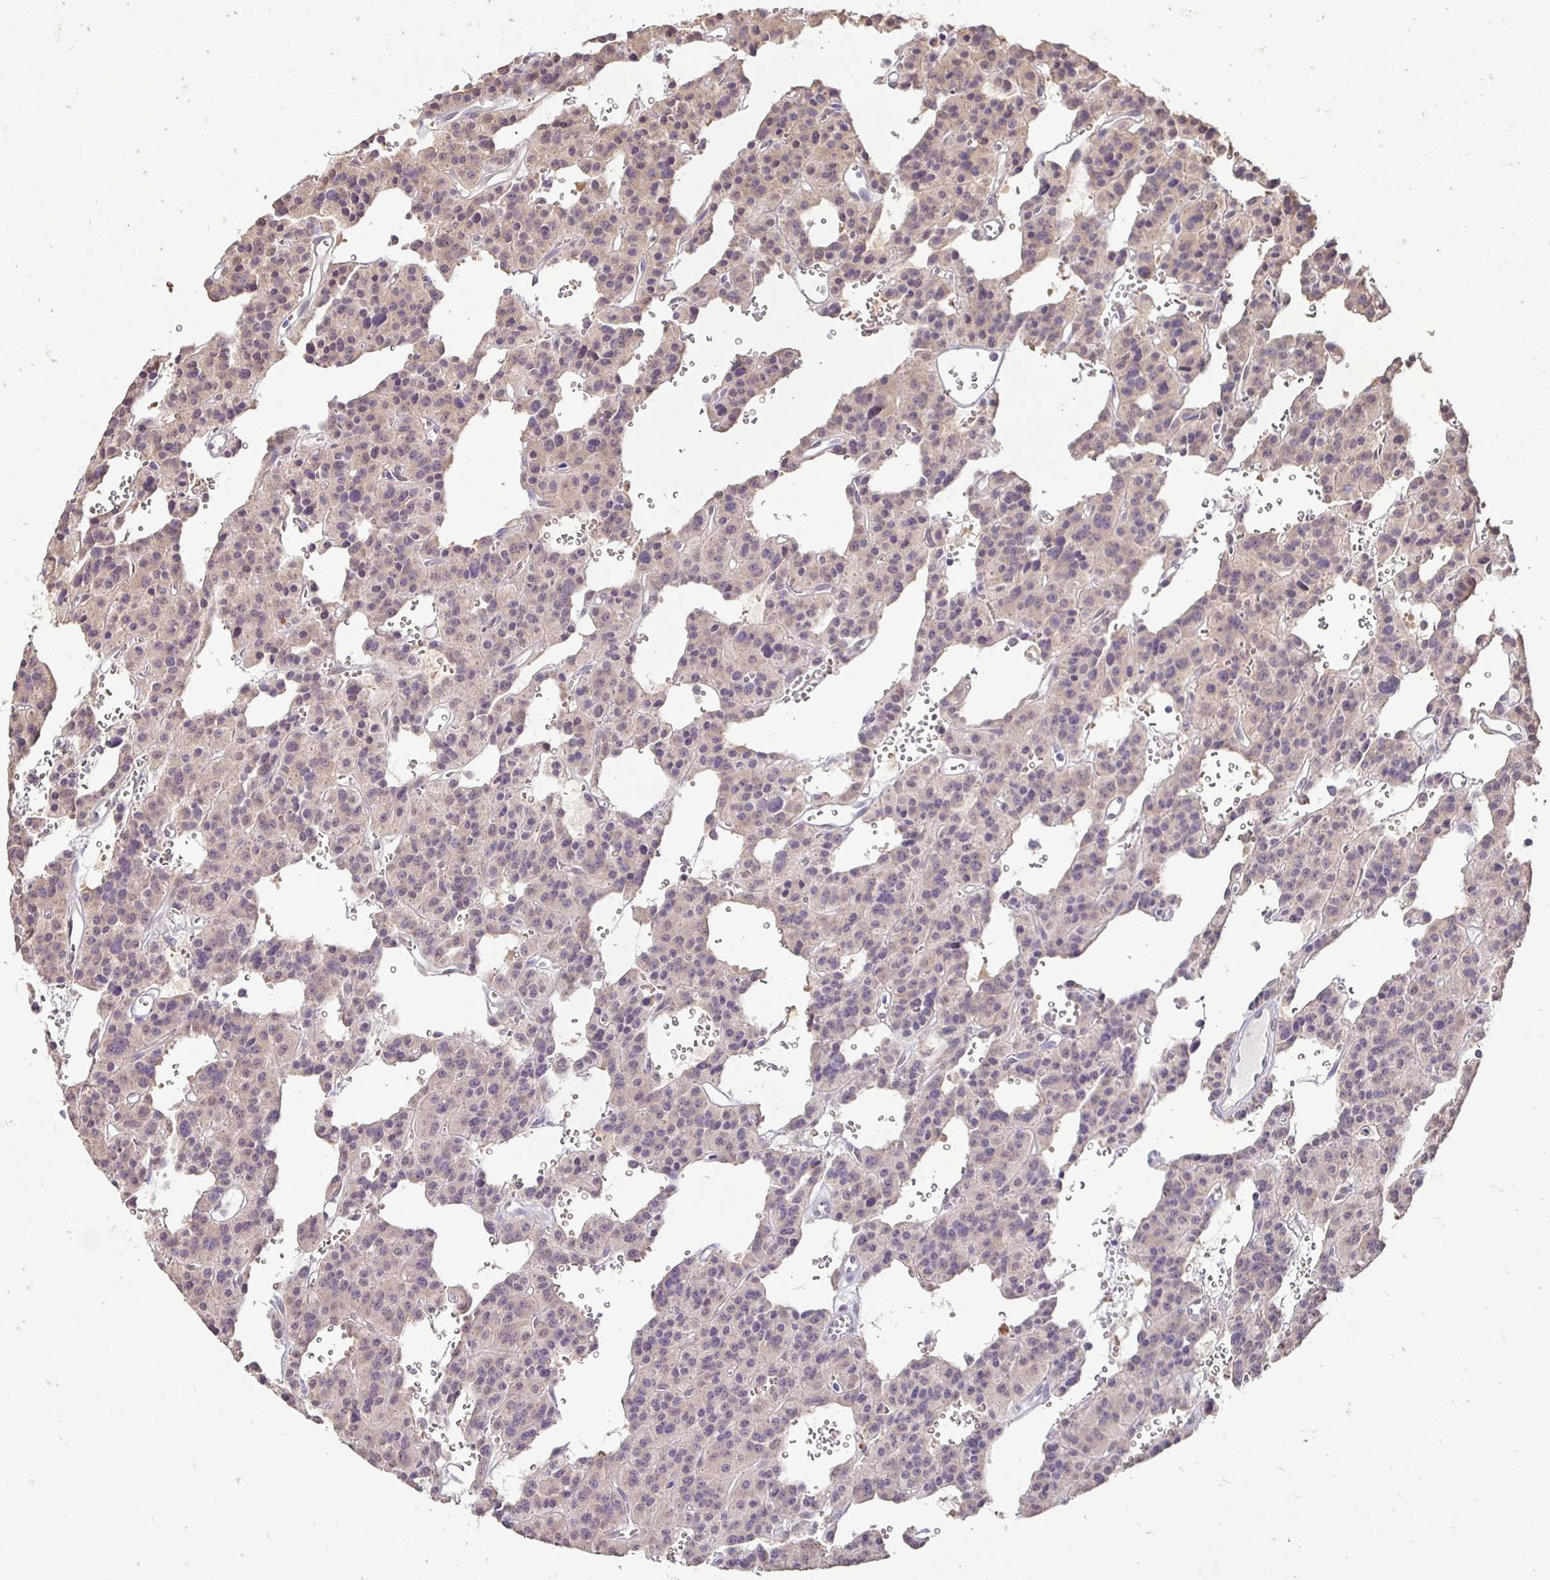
{"staining": {"intensity": "weak", "quantity": "25%-75%", "location": "cytoplasmic/membranous"}, "tissue": "carcinoid", "cell_type": "Tumor cells", "image_type": "cancer", "snomed": [{"axis": "morphology", "description": "Carcinoid, malignant, NOS"}, {"axis": "topography", "description": "Lung"}], "caption": "Immunohistochemical staining of carcinoid demonstrates weak cytoplasmic/membranous protein staining in approximately 25%-75% of tumor cells.", "gene": "RHEBL1", "patient": {"sex": "female", "age": 71}}